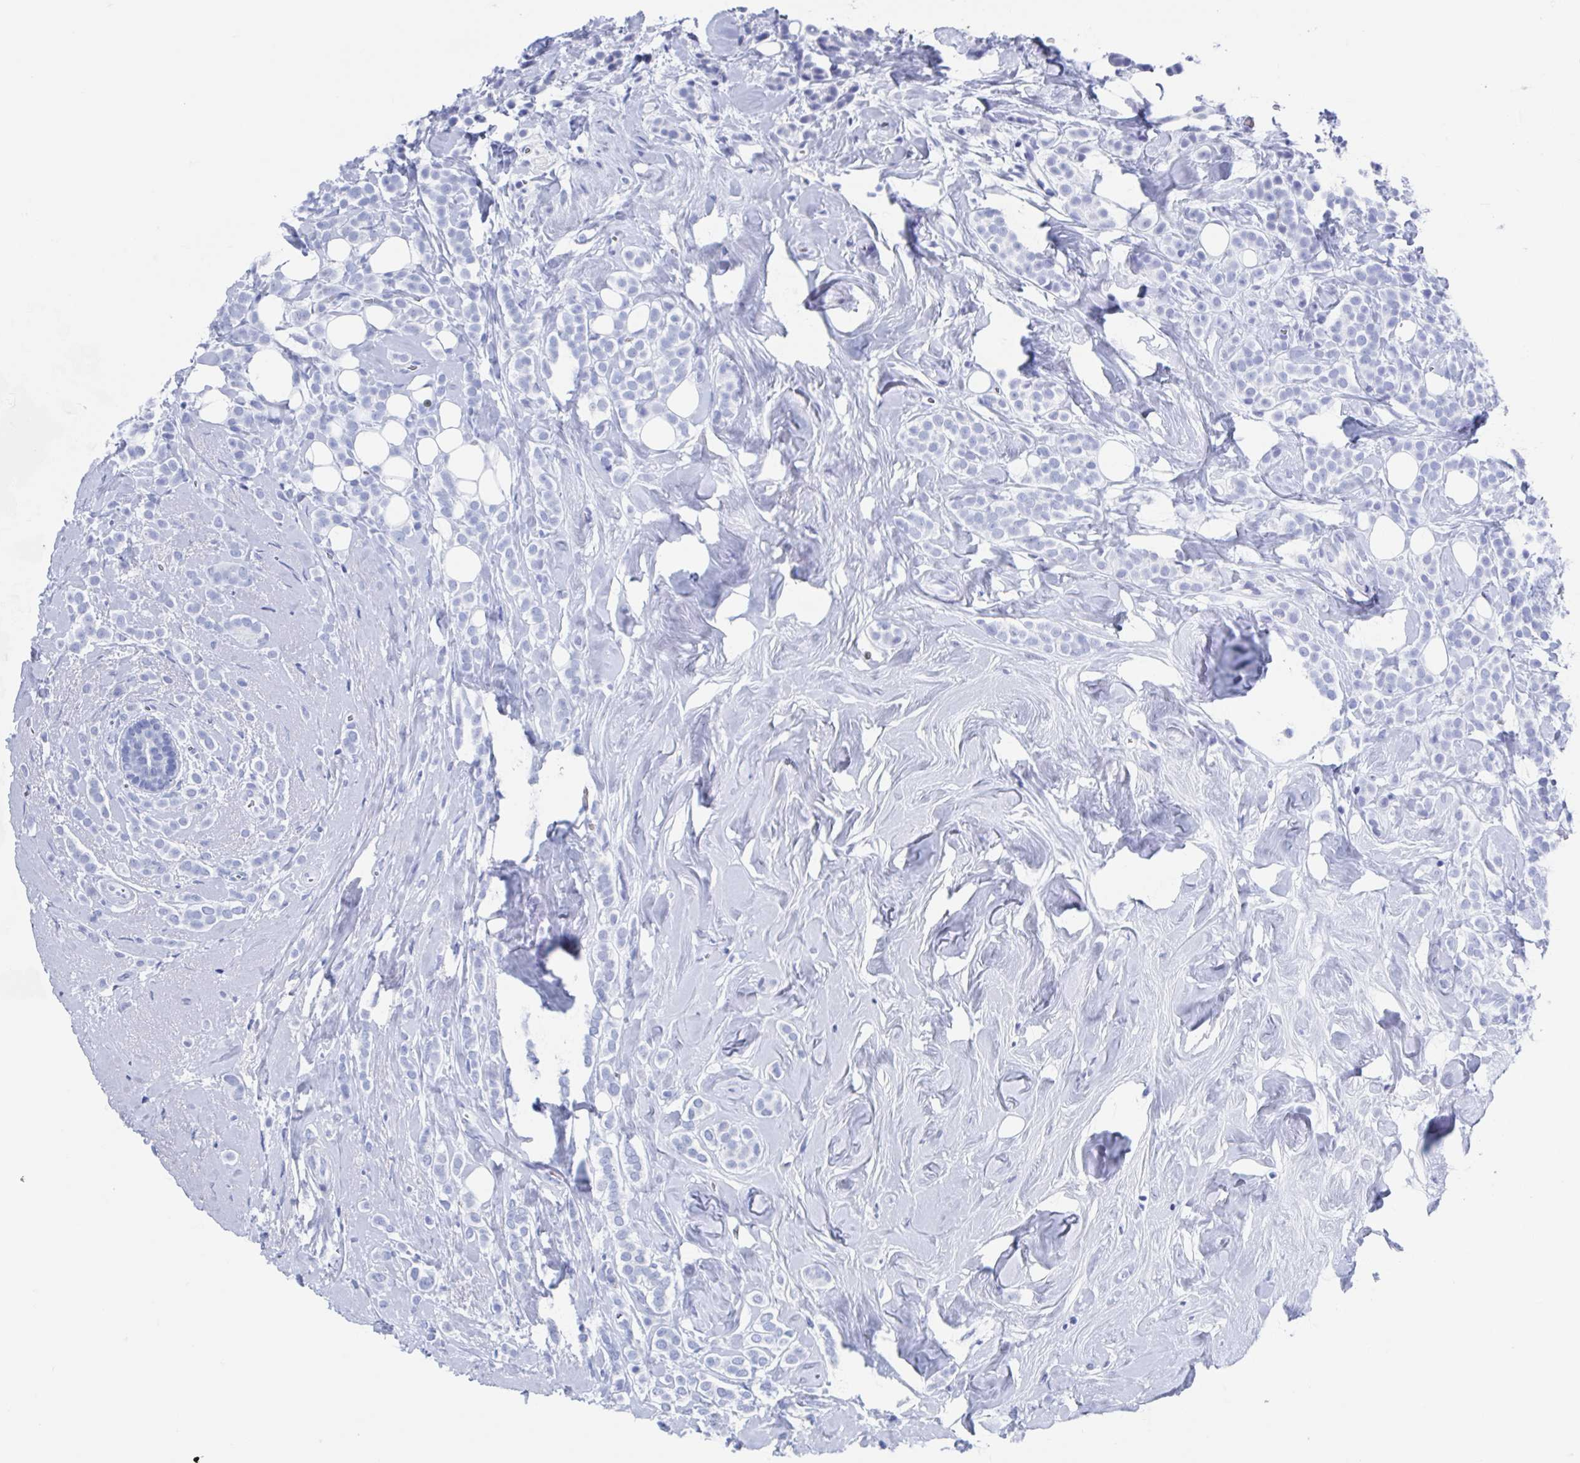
{"staining": {"intensity": "negative", "quantity": "none", "location": "none"}, "tissue": "breast cancer", "cell_type": "Tumor cells", "image_type": "cancer", "snomed": [{"axis": "morphology", "description": "Lobular carcinoma"}, {"axis": "topography", "description": "Breast"}], "caption": "The photomicrograph reveals no staining of tumor cells in breast cancer (lobular carcinoma). The staining was performed using DAB (3,3'-diaminobenzidine) to visualize the protein expression in brown, while the nuclei were stained in blue with hematoxylin (Magnification: 20x).", "gene": "C10orf53", "patient": {"sex": "female", "age": 49}}